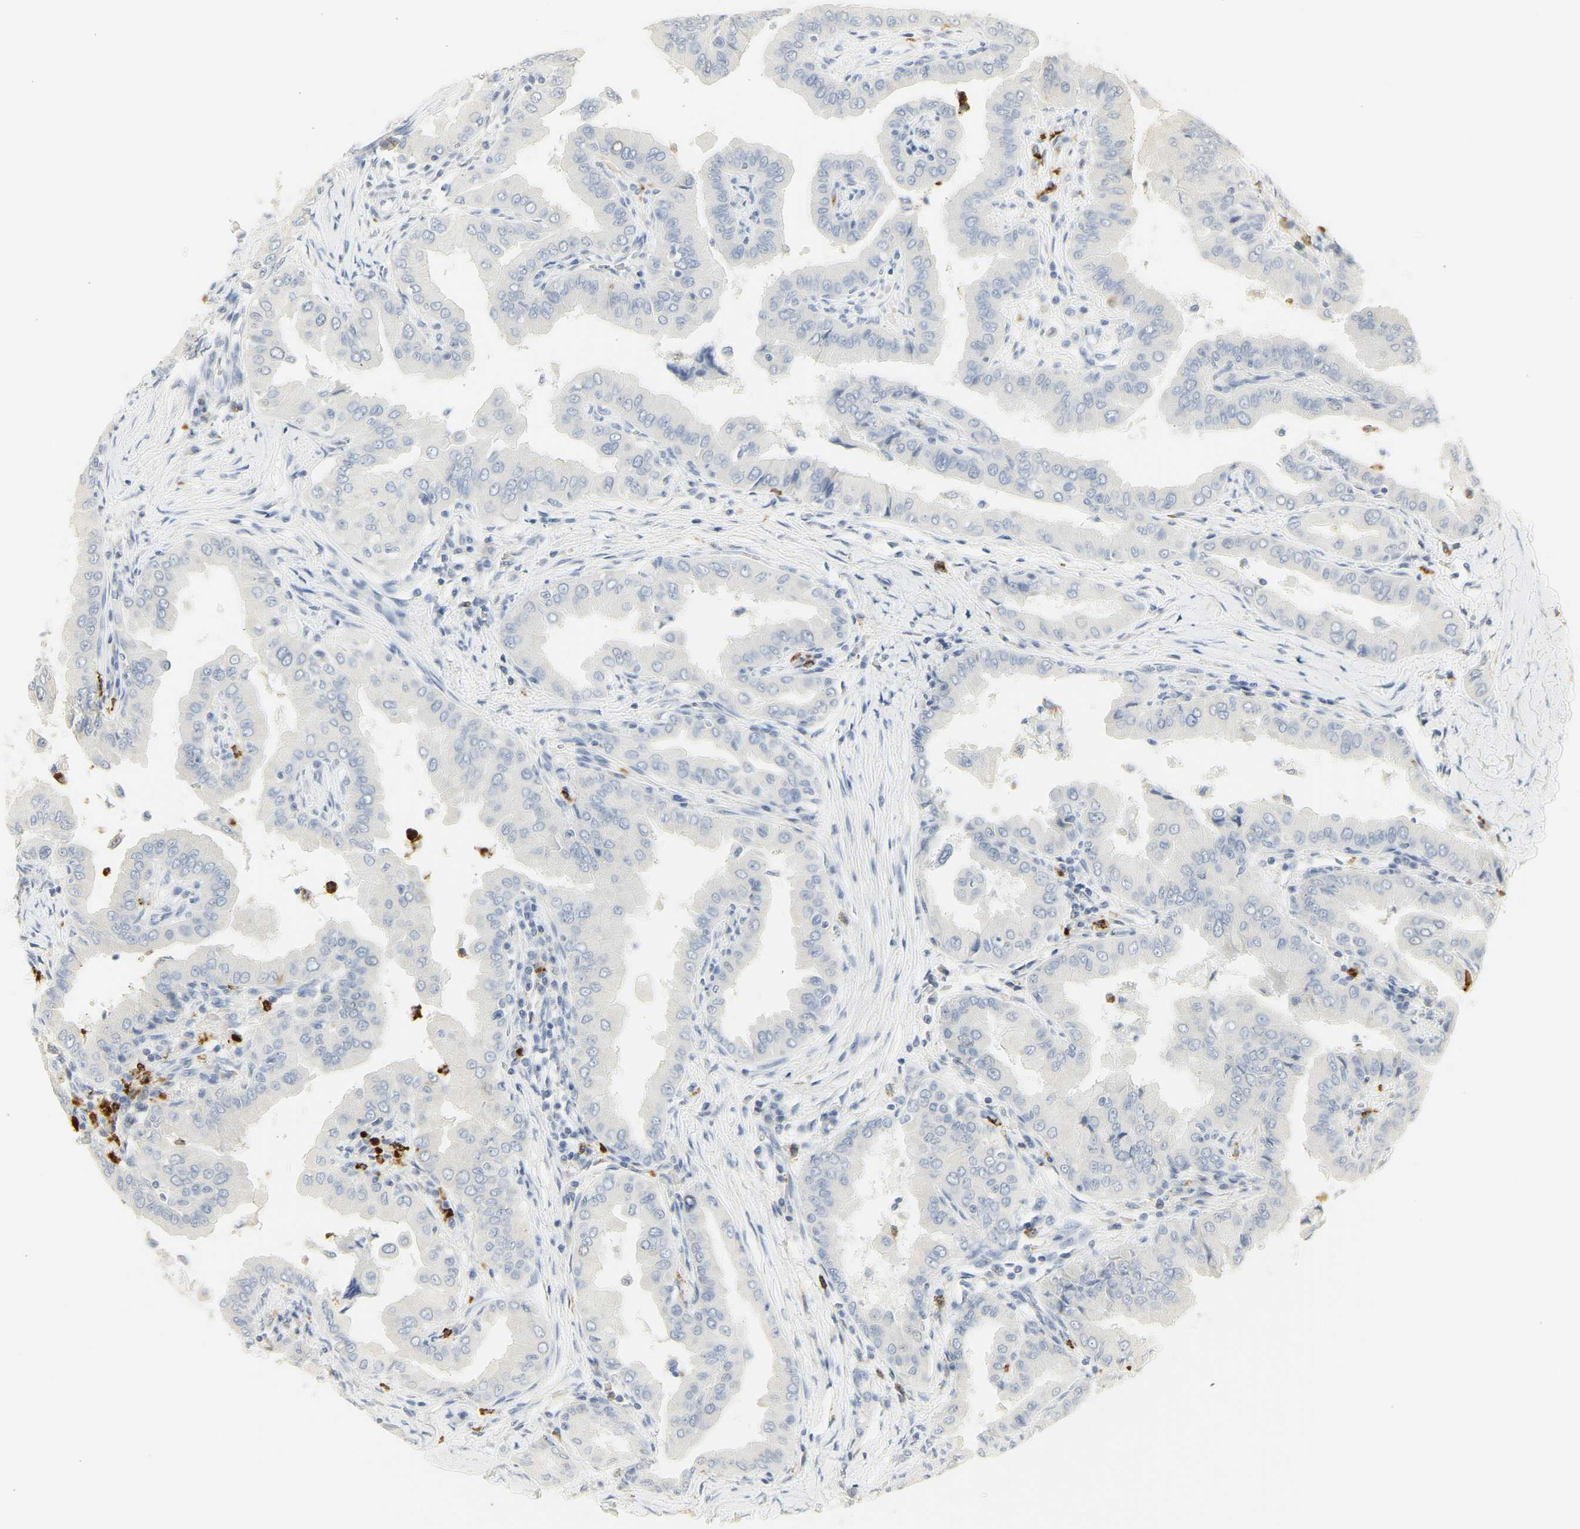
{"staining": {"intensity": "negative", "quantity": "none", "location": "none"}, "tissue": "thyroid cancer", "cell_type": "Tumor cells", "image_type": "cancer", "snomed": [{"axis": "morphology", "description": "Papillary adenocarcinoma, NOS"}, {"axis": "topography", "description": "Thyroid gland"}], "caption": "Protein analysis of thyroid cancer shows no significant staining in tumor cells.", "gene": "MPO", "patient": {"sex": "male", "age": 33}}